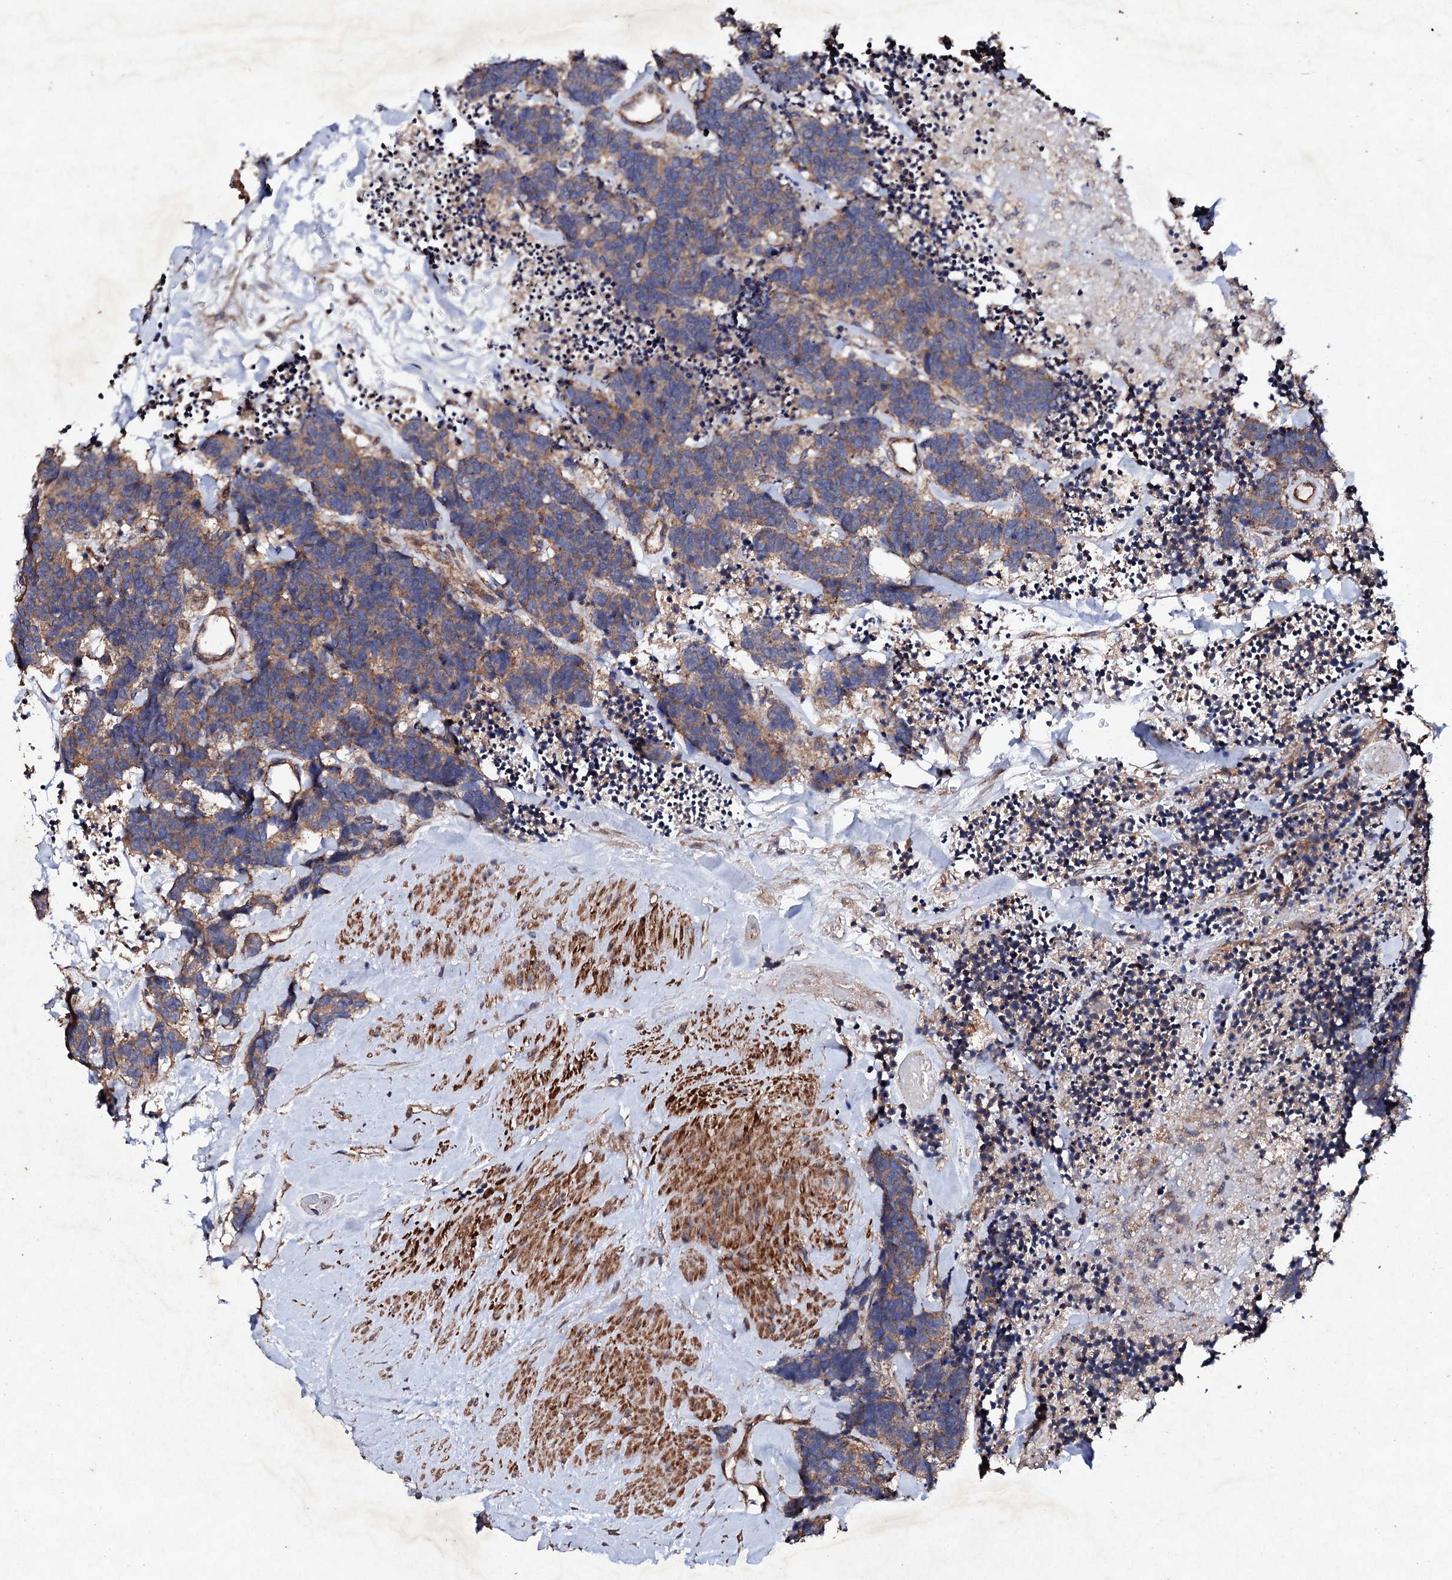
{"staining": {"intensity": "moderate", "quantity": ">75%", "location": "cytoplasmic/membranous"}, "tissue": "carcinoid", "cell_type": "Tumor cells", "image_type": "cancer", "snomed": [{"axis": "morphology", "description": "Carcinoma, NOS"}, {"axis": "morphology", "description": "Carcinoid, malignant, NOS"}, {"axis": "topography", "description": "Urinary bladder"}], "caption": "Immunohistochemical staining of carcinoid (malignant) demonstrates medium levels of moderate cytoplasmic/membranous positivity in about >75% of tumor cells. (DAB IHC, brown staining for protein, blue staining for nuclei).", "gene": "MOCOS", "patient": {"sex": "male", "age": 57}}